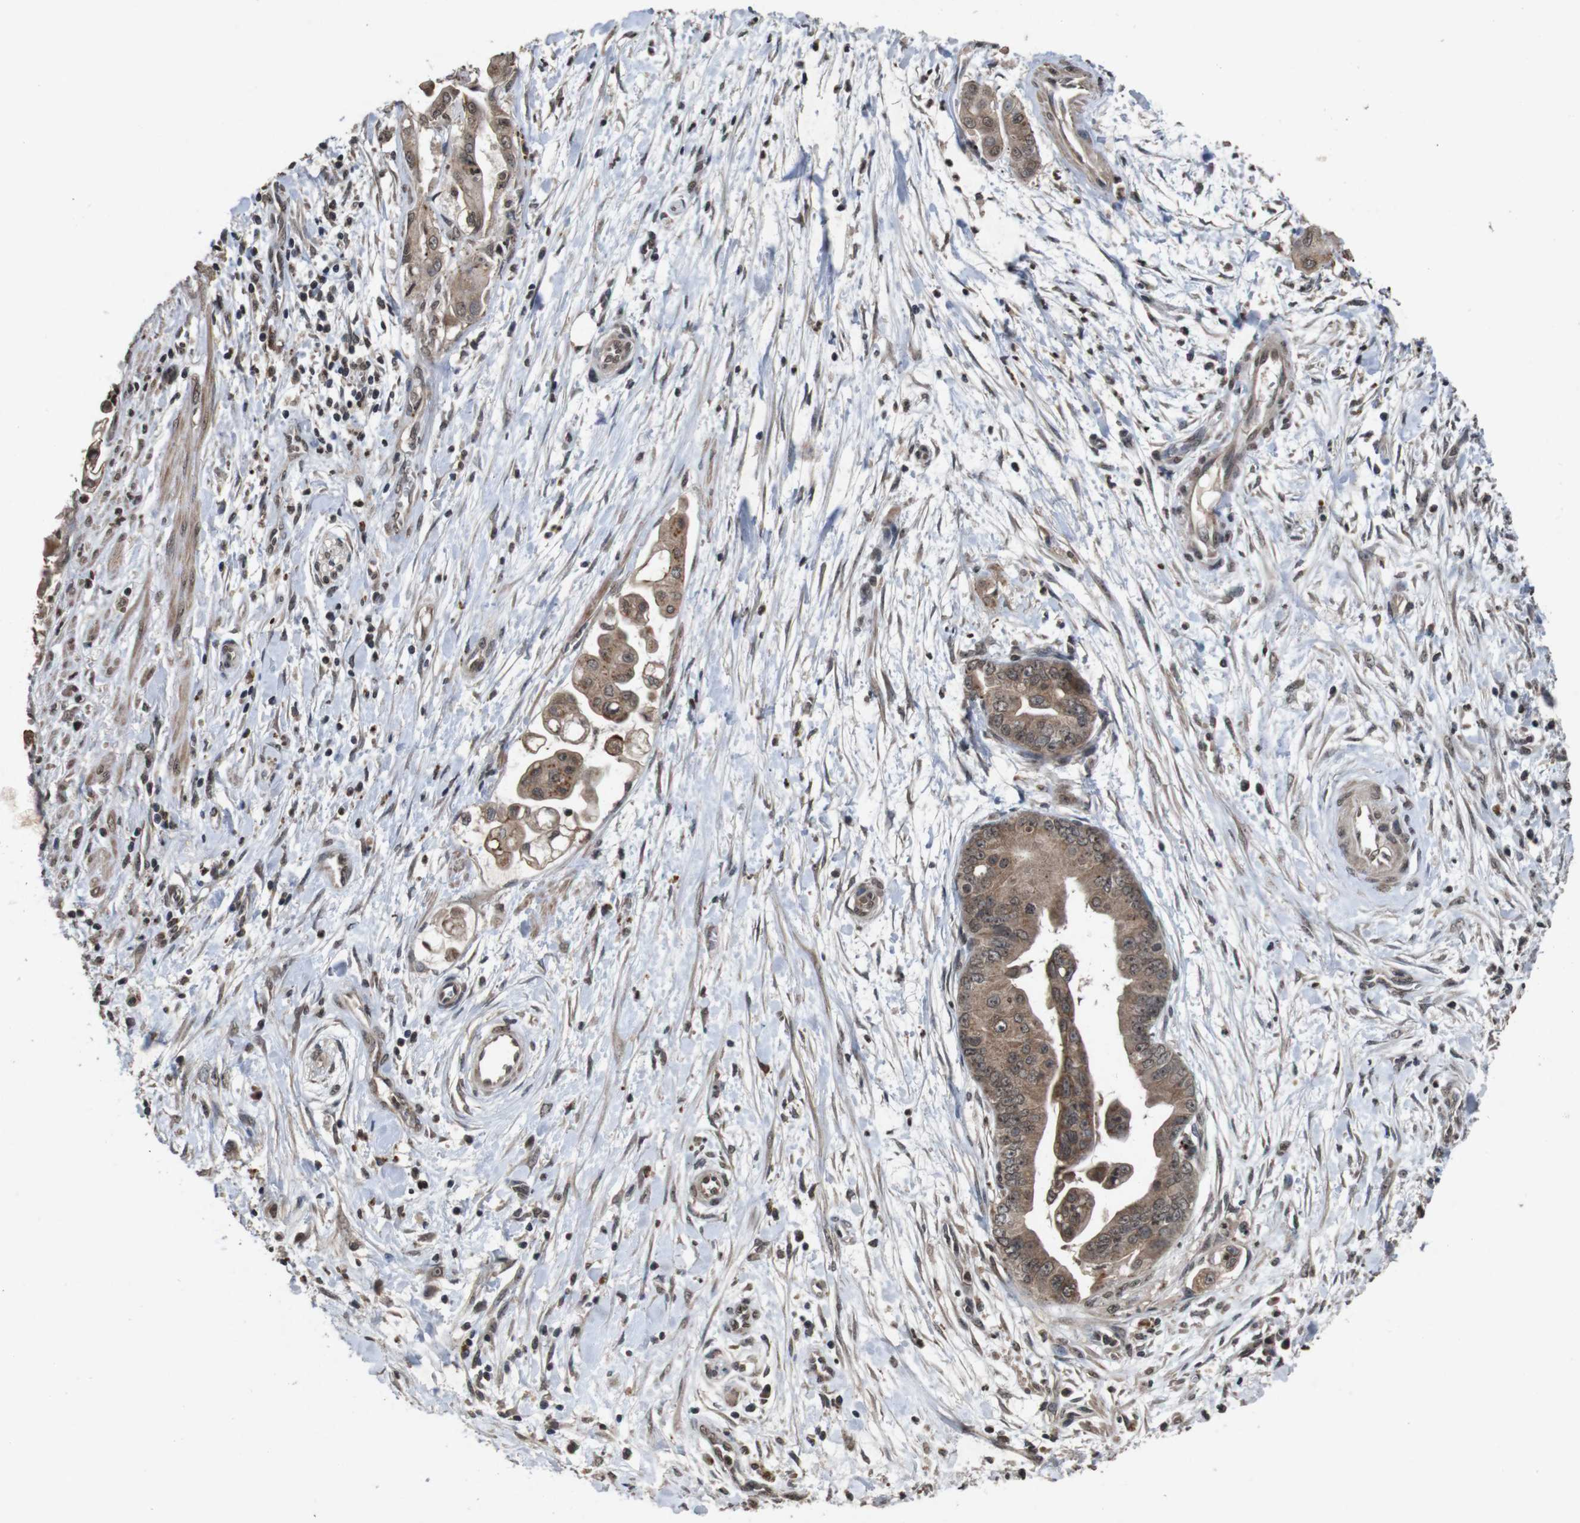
{"staining": {"intensity": "moderate", "quantity": ">75%", "location": "cytoplasmic/membranous,nuclear"}, "tissue": "pancreatic cancer", "cell_type": "Tumor cells", "image_type": "cancer", "snomed": [{"axis": "morphology", "description": "Adenocarcinoma, NOS"}, {"axis": "topography", "description": "Pancreas"}], "caption": "Pancreatic adenocarcinoma was stained to show a protein in brown. There is medium levels of moderate cytoplasmic/membranous and nuclear positivity in about >75% of tumor cells. The staining was performed using DAB (3,3'-diaminobenzidine) to visualize the protein expression in brown, while the nuclei were stained in blue with hematoxylin (Magnification: 20x).", "gene": "SORL1", "patient": {"sex": "female", "age": 75}}